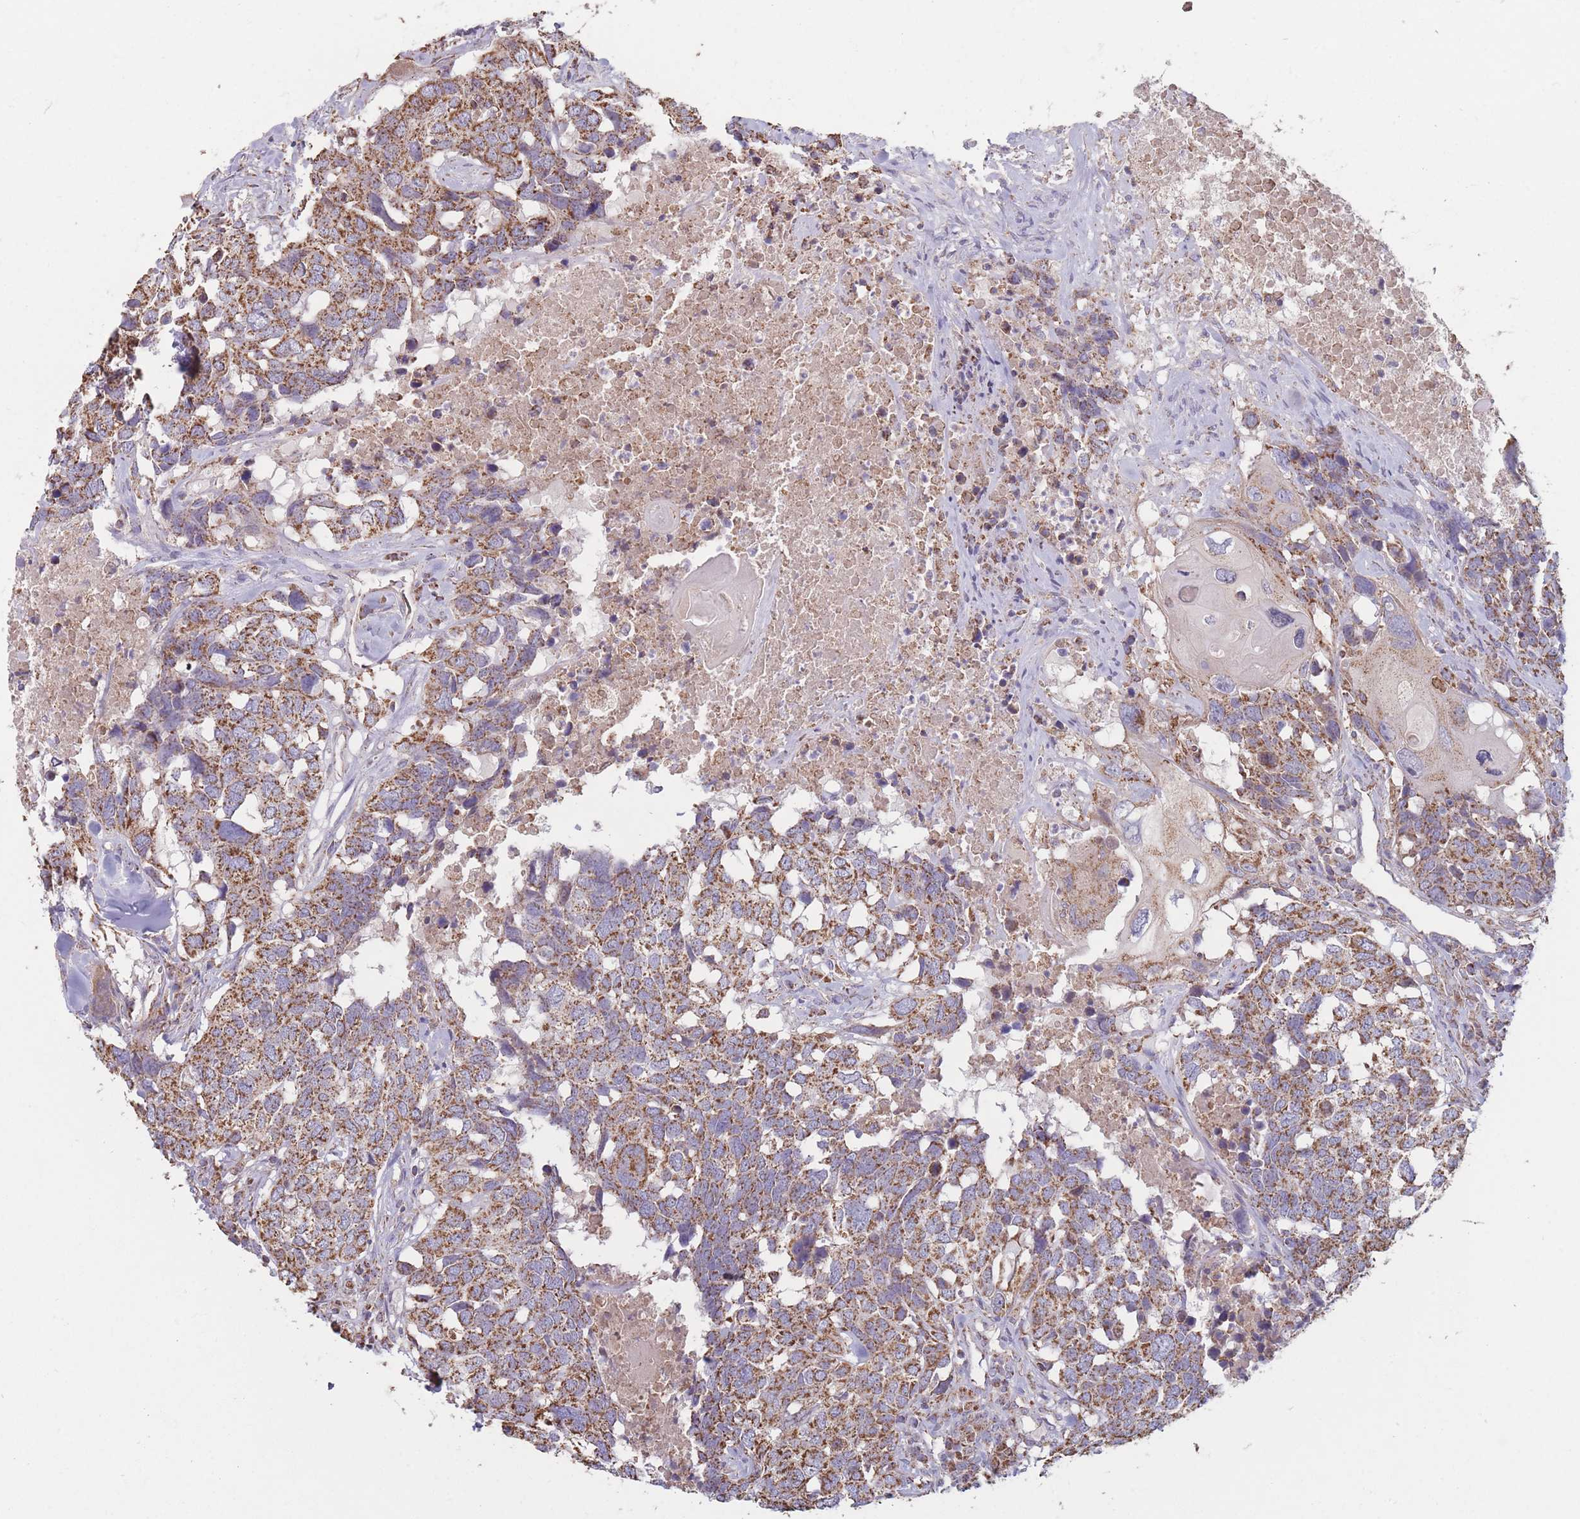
{"staining": {"intensity": "moderate", "quantity": ">75%", "location": "cytoplasmic/membranous"}, "tissue": "head and neck cancer", "cell_type": "Tumor cells", "image_type": "cancer", "snomed": [{"axis": "morphology", "description": "Squamous cell carcinoma, NOS"}, {"axis": "topography", "description": "Head-Neck"}], "caption": "Head and neck squamous cell carcinoma stained for a protein demonstrates moderate cytoplasmic/membranous positivity in tumor cells. Using DAB (brown) and hematoxylin (blue) stains, captured at high magnification using brightfield microscopy.", "gene": "KIF16B", "patient": {"sex": "male", "age": 66}}